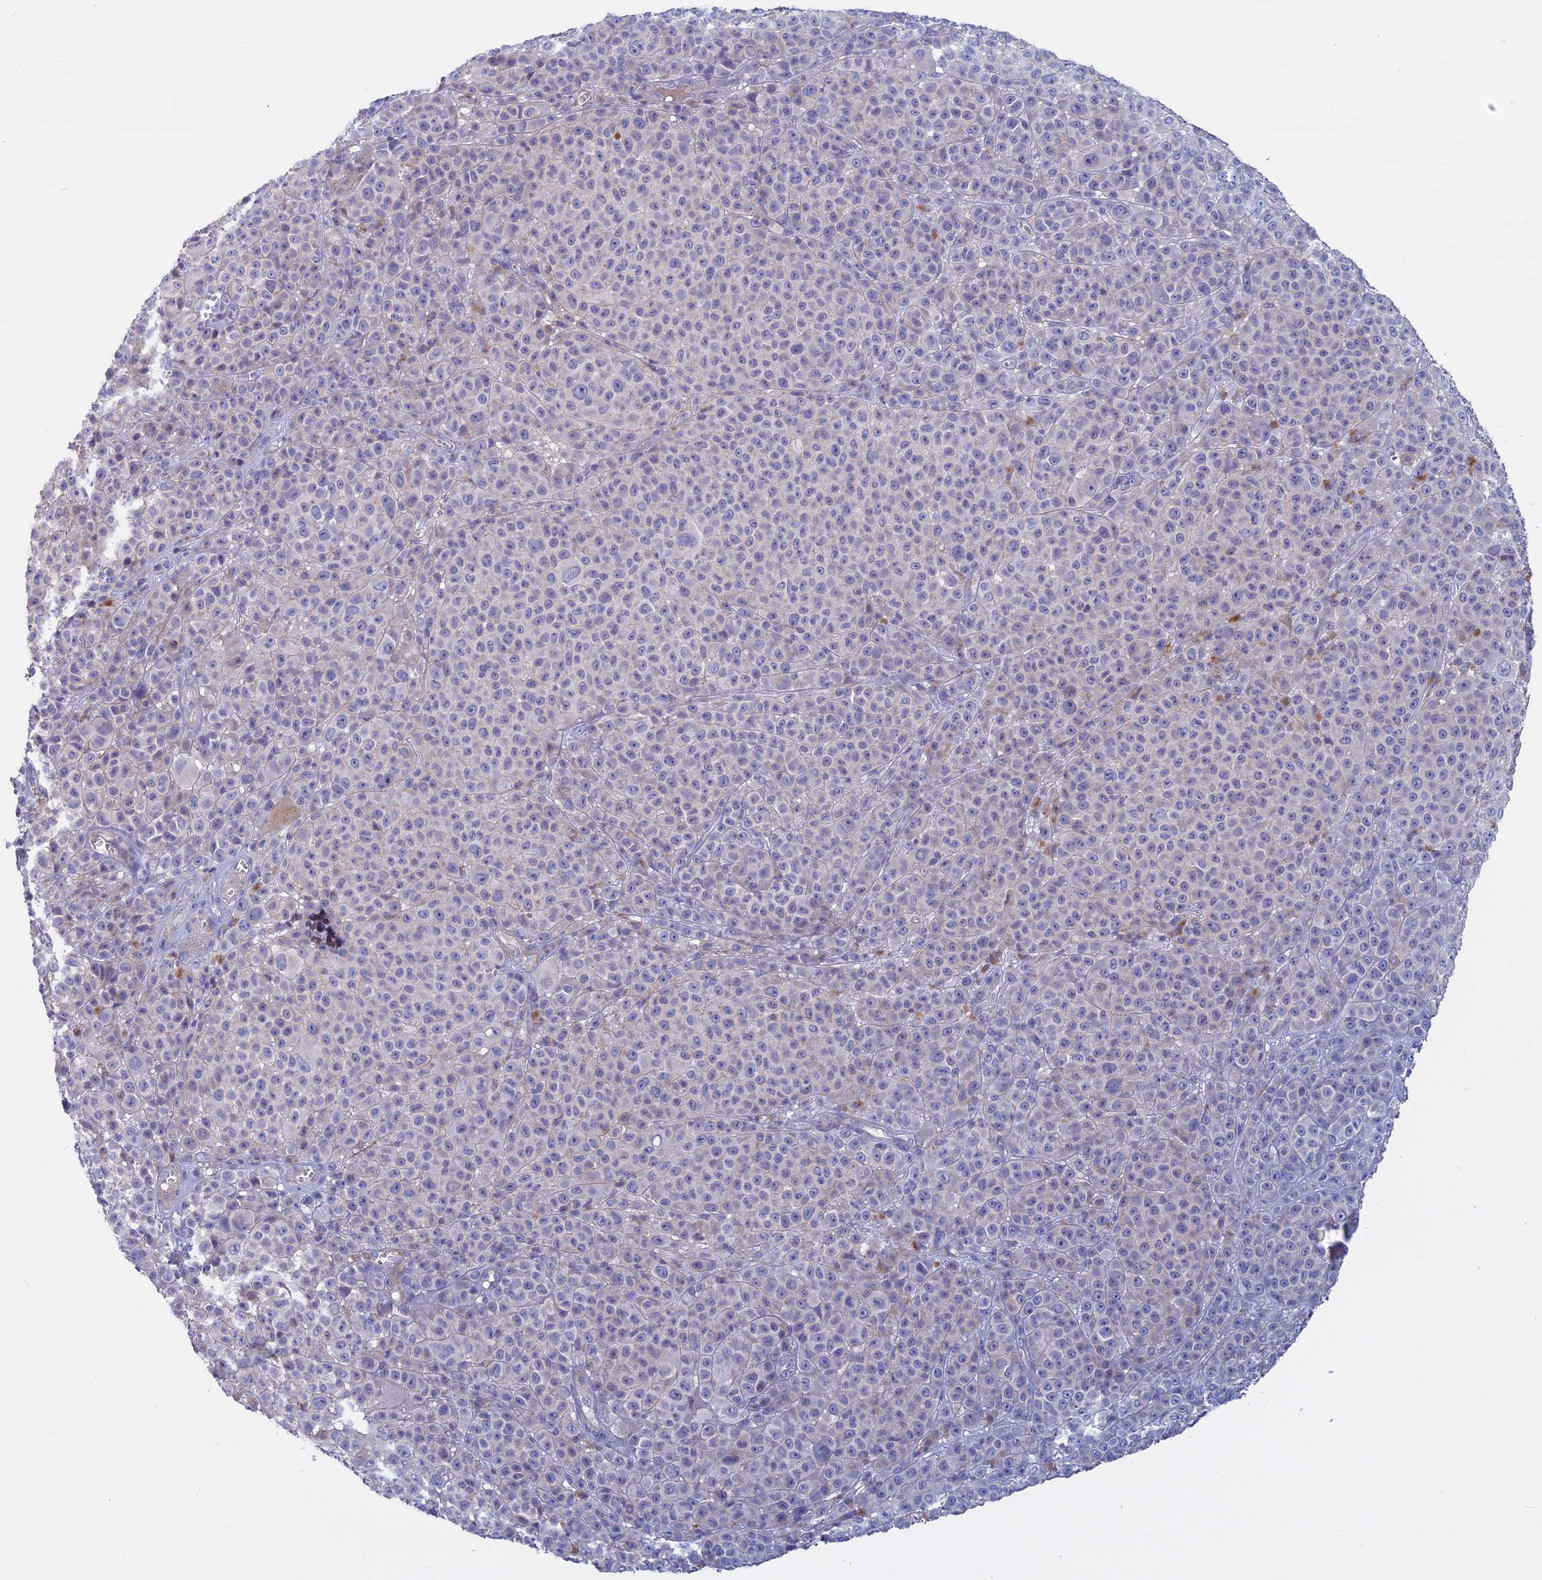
{"staining": {"intensity": "negative", "quantity": "none", "location": "none"}, "tissue": "melanoma", "cell_type": "Tumor cells", "image_type": "cancer", "snomed": [{"axis": "morphology", "description": "Malignant melanoma, NOS"}, {"axis": "topography", "description": "Skin"}], "caption": "Micrograph shows no protein staining in tumor cells of malignant melanoma tissue.", "gene": "SLC2A6", "patient": {"sex": "female", "age": 94}}